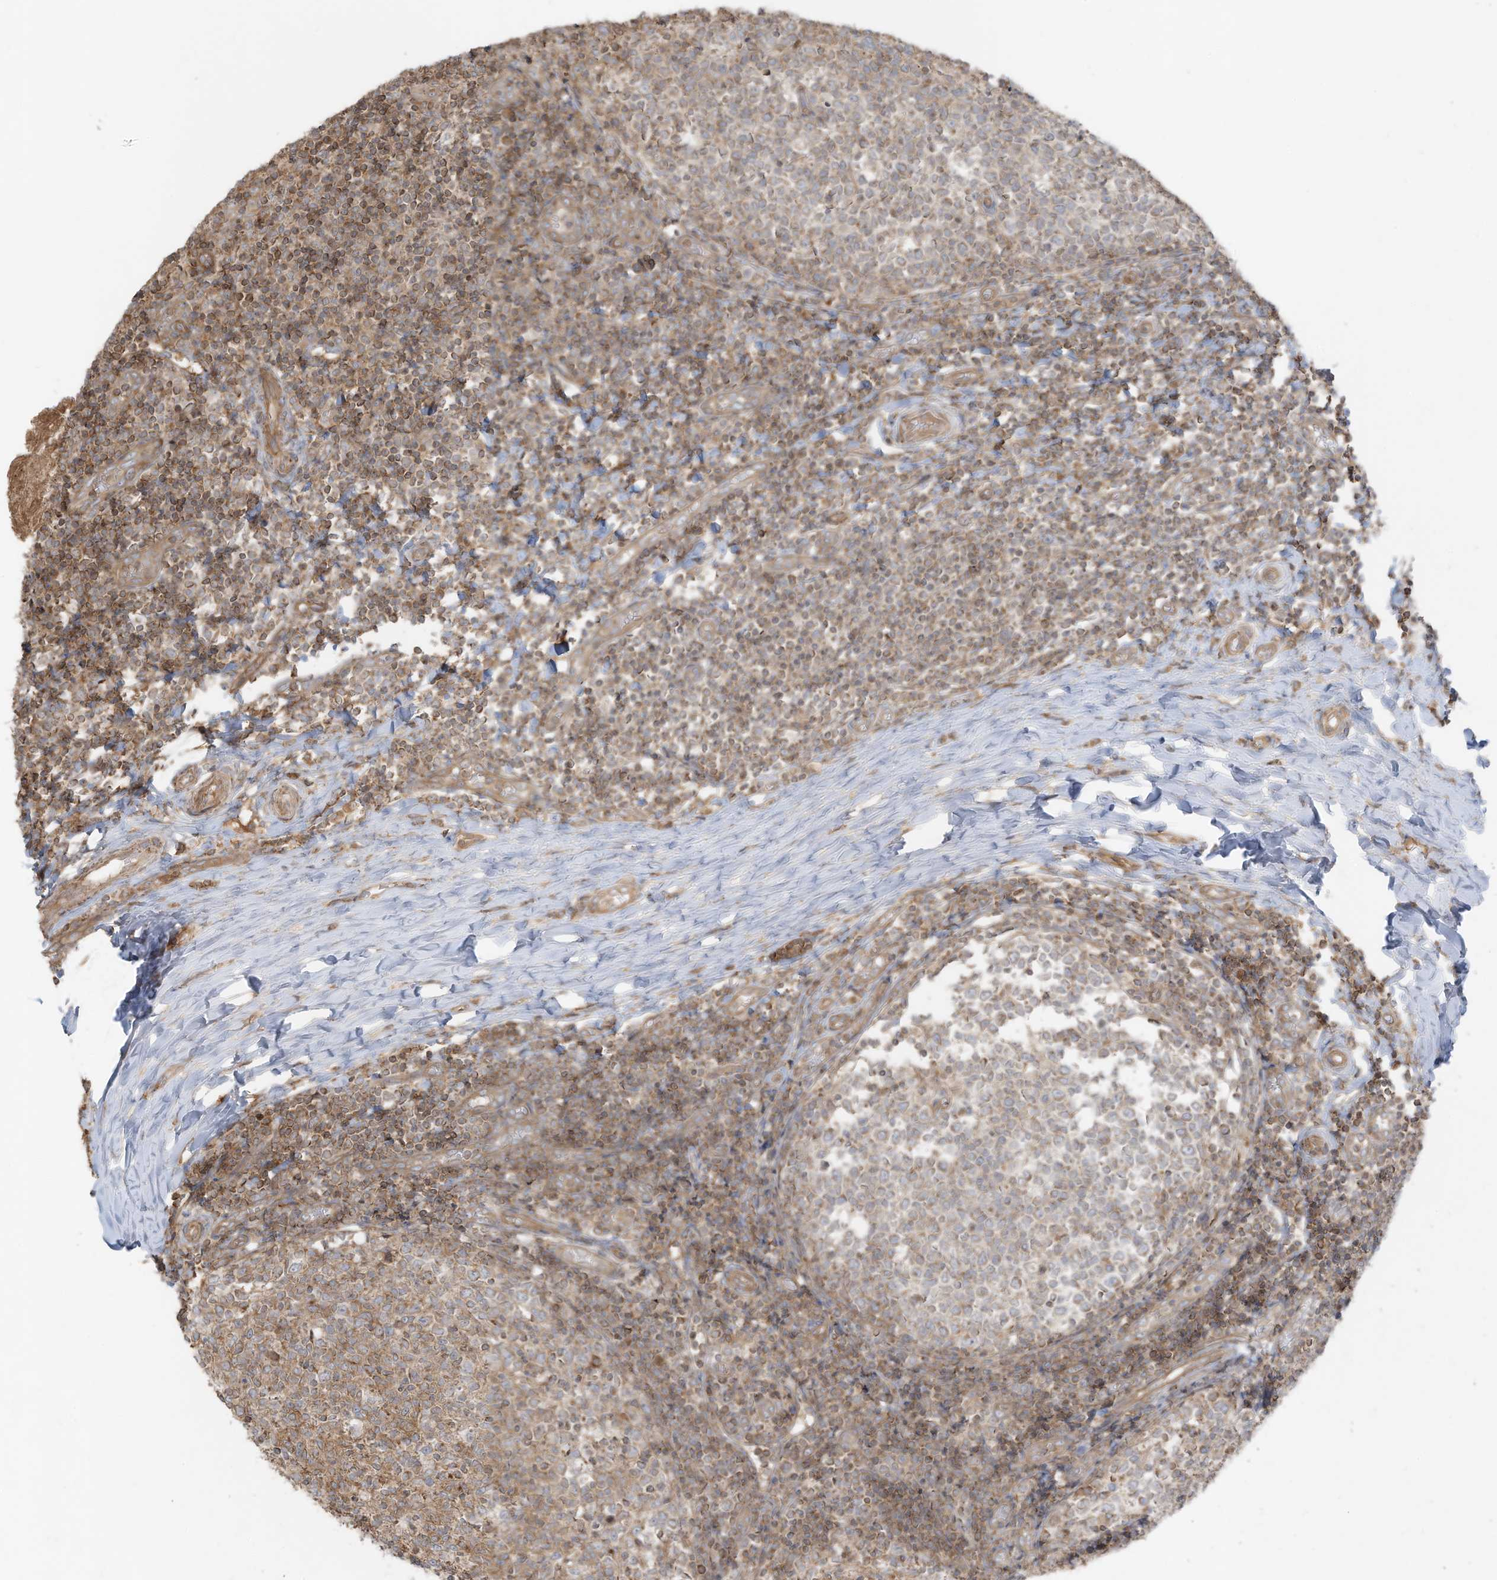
{"staining": {"intensity": "moderate", "quantity": ">75%", "location": "cytoplasmic/membranous"}, "tissue": "tonsil", "cell_type": "Germinal center cells", "image_type": "normal", "snomed": [{"axis": "morphology", "description": "Normal tissue, NOS"}, {"axis": "topography", "description": "Tonsil"}], "caption": "The immunohistochemical stain labels moderate cytoplasmic/membranous staining in germinal center cells of benign tonsil. Using DAB (3,3'-diaminobenzidine) (brown) and hematoxylin (blue) stains, captured at high magnification using brightfield microscopy.", "gene": "SLC25A12", "patient": {"sex": "female", "age": 19}}